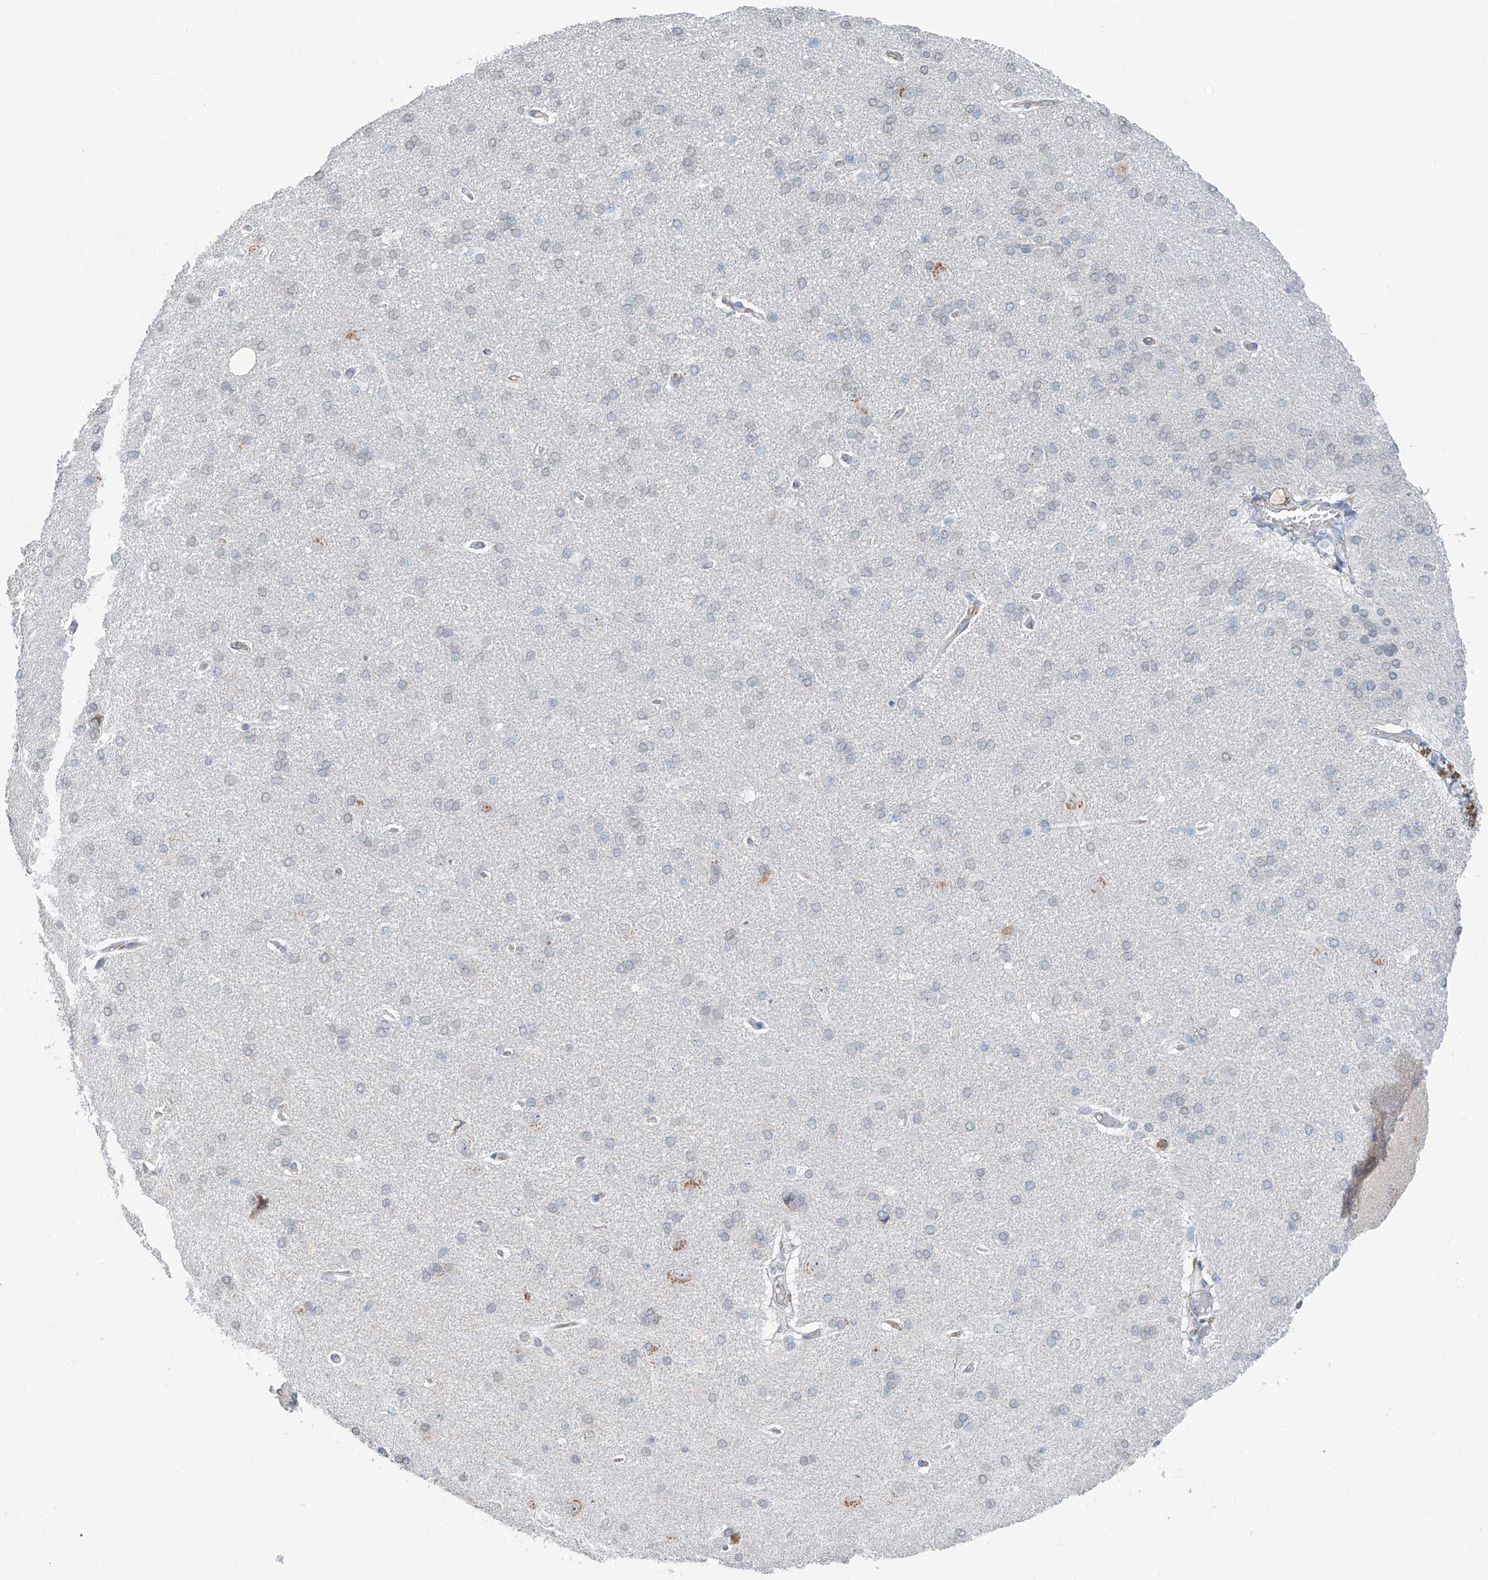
{"staining": {"intensity": "weak", "quantity": "<25%", "location": "cytoplasmic/membranous"}, "tissue": "cerebral cortex", "cell_type": "Endothelial cells", "image_type": "normal", "snomed": [{"axis": "morphology", "description": "Normal tissue, NOS"}, {"axis": "topography", "description": "Cerebral cortex"}], "caption": "Endothelial cells show no significant protein expression in unremarkable cerebral cortex. (DAB immunohistochemistry (IHC) visualized using brightfield microscopy, high magnification).", "gene": "KCNK10", "patient": {"sex": "male", "age": 62}}